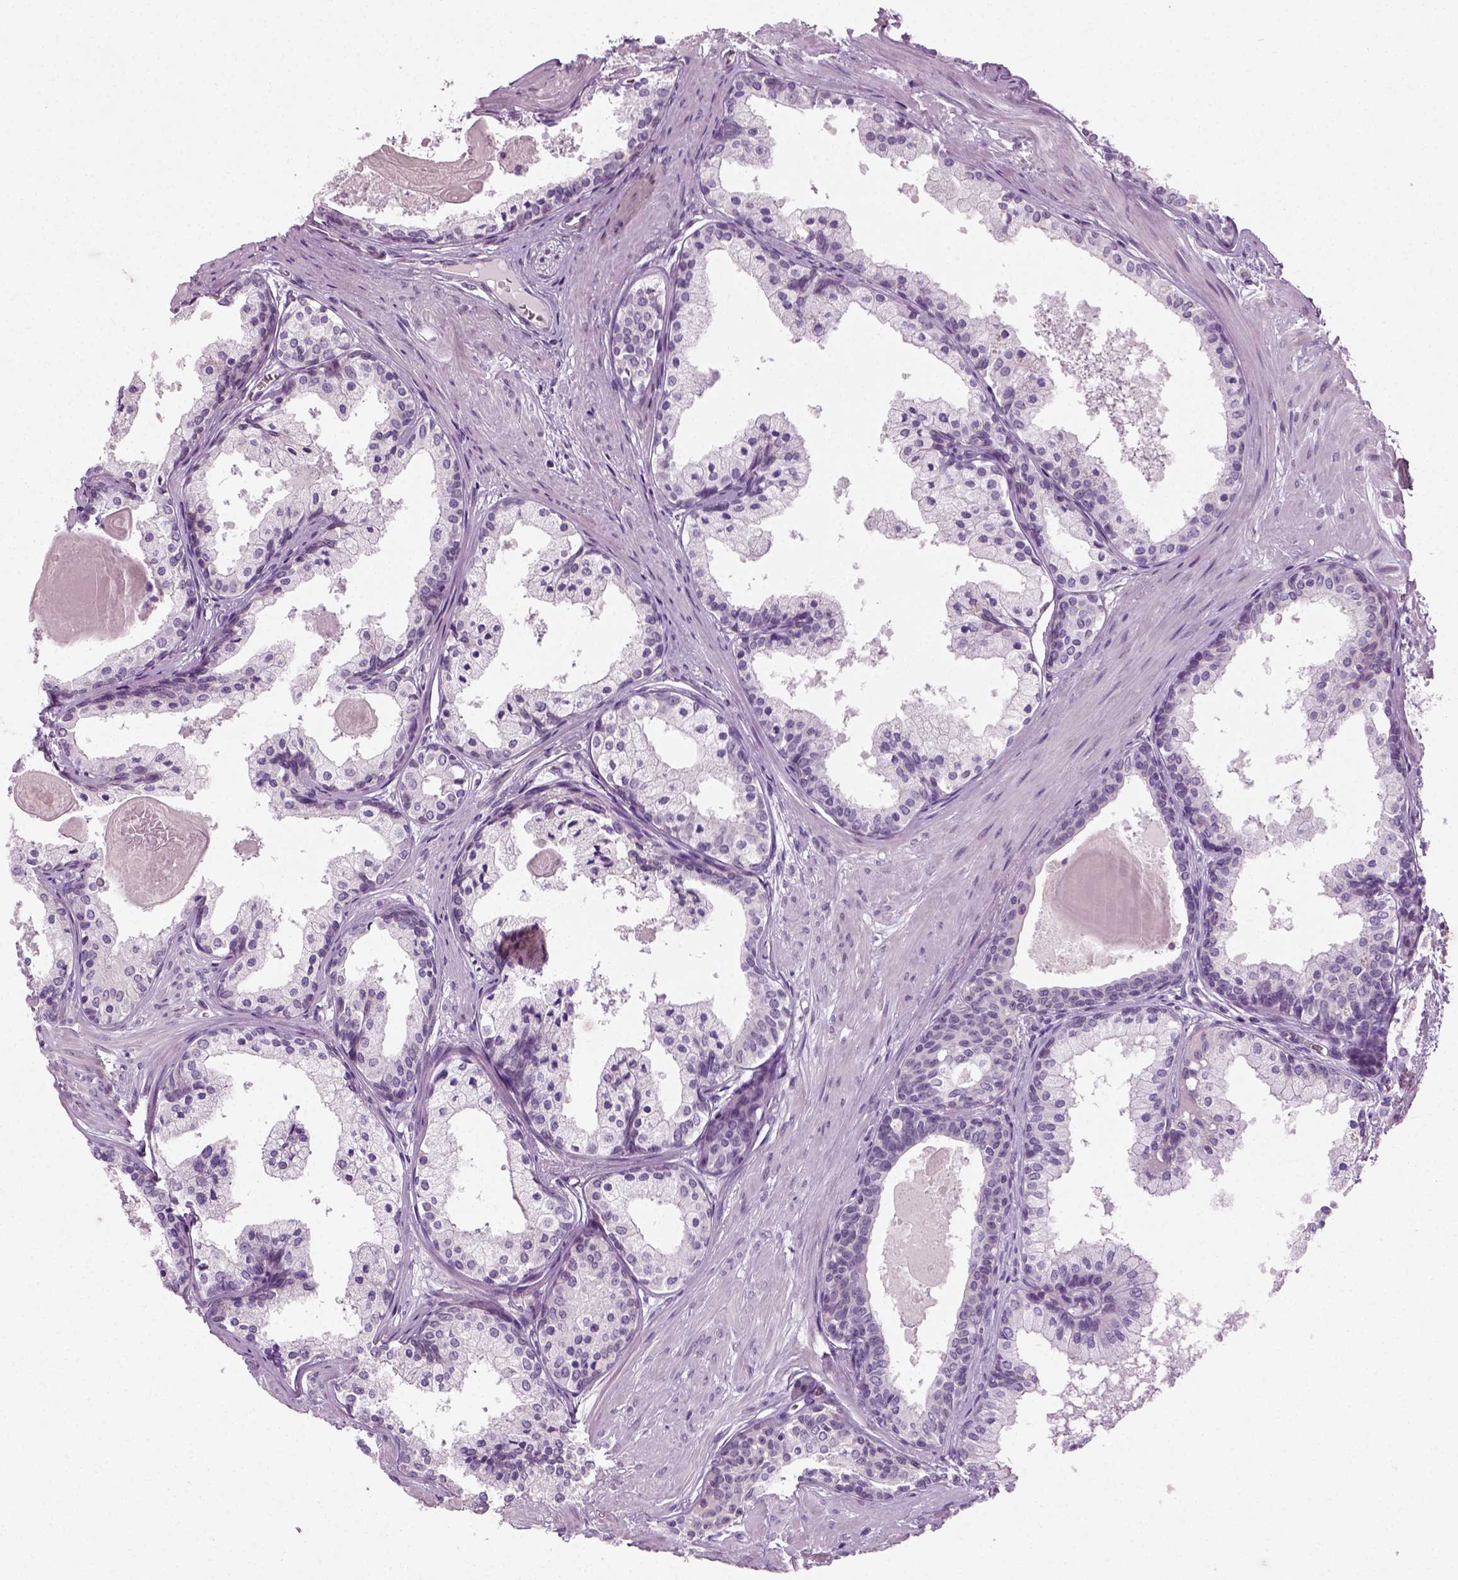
{"staining": {"intensity": "negative", "quantity": "none", "location": "none"}, "tissue": "prostate", "cell_type": "Glandular cells", "image_type": "normal", "snomed": [{"axis": "morphology", "description": "Normal tissue, NOS"}, {"axis": "topography", "description": "Prostate"}], "caption": "DAB (3,3'-diaminobenzidine) immunohistochemical staining of benign human prostate shows no significant positivity in glandular cells.", "gene": "SPATA31E1", "patient": {"sex": "male", "age": 61}}